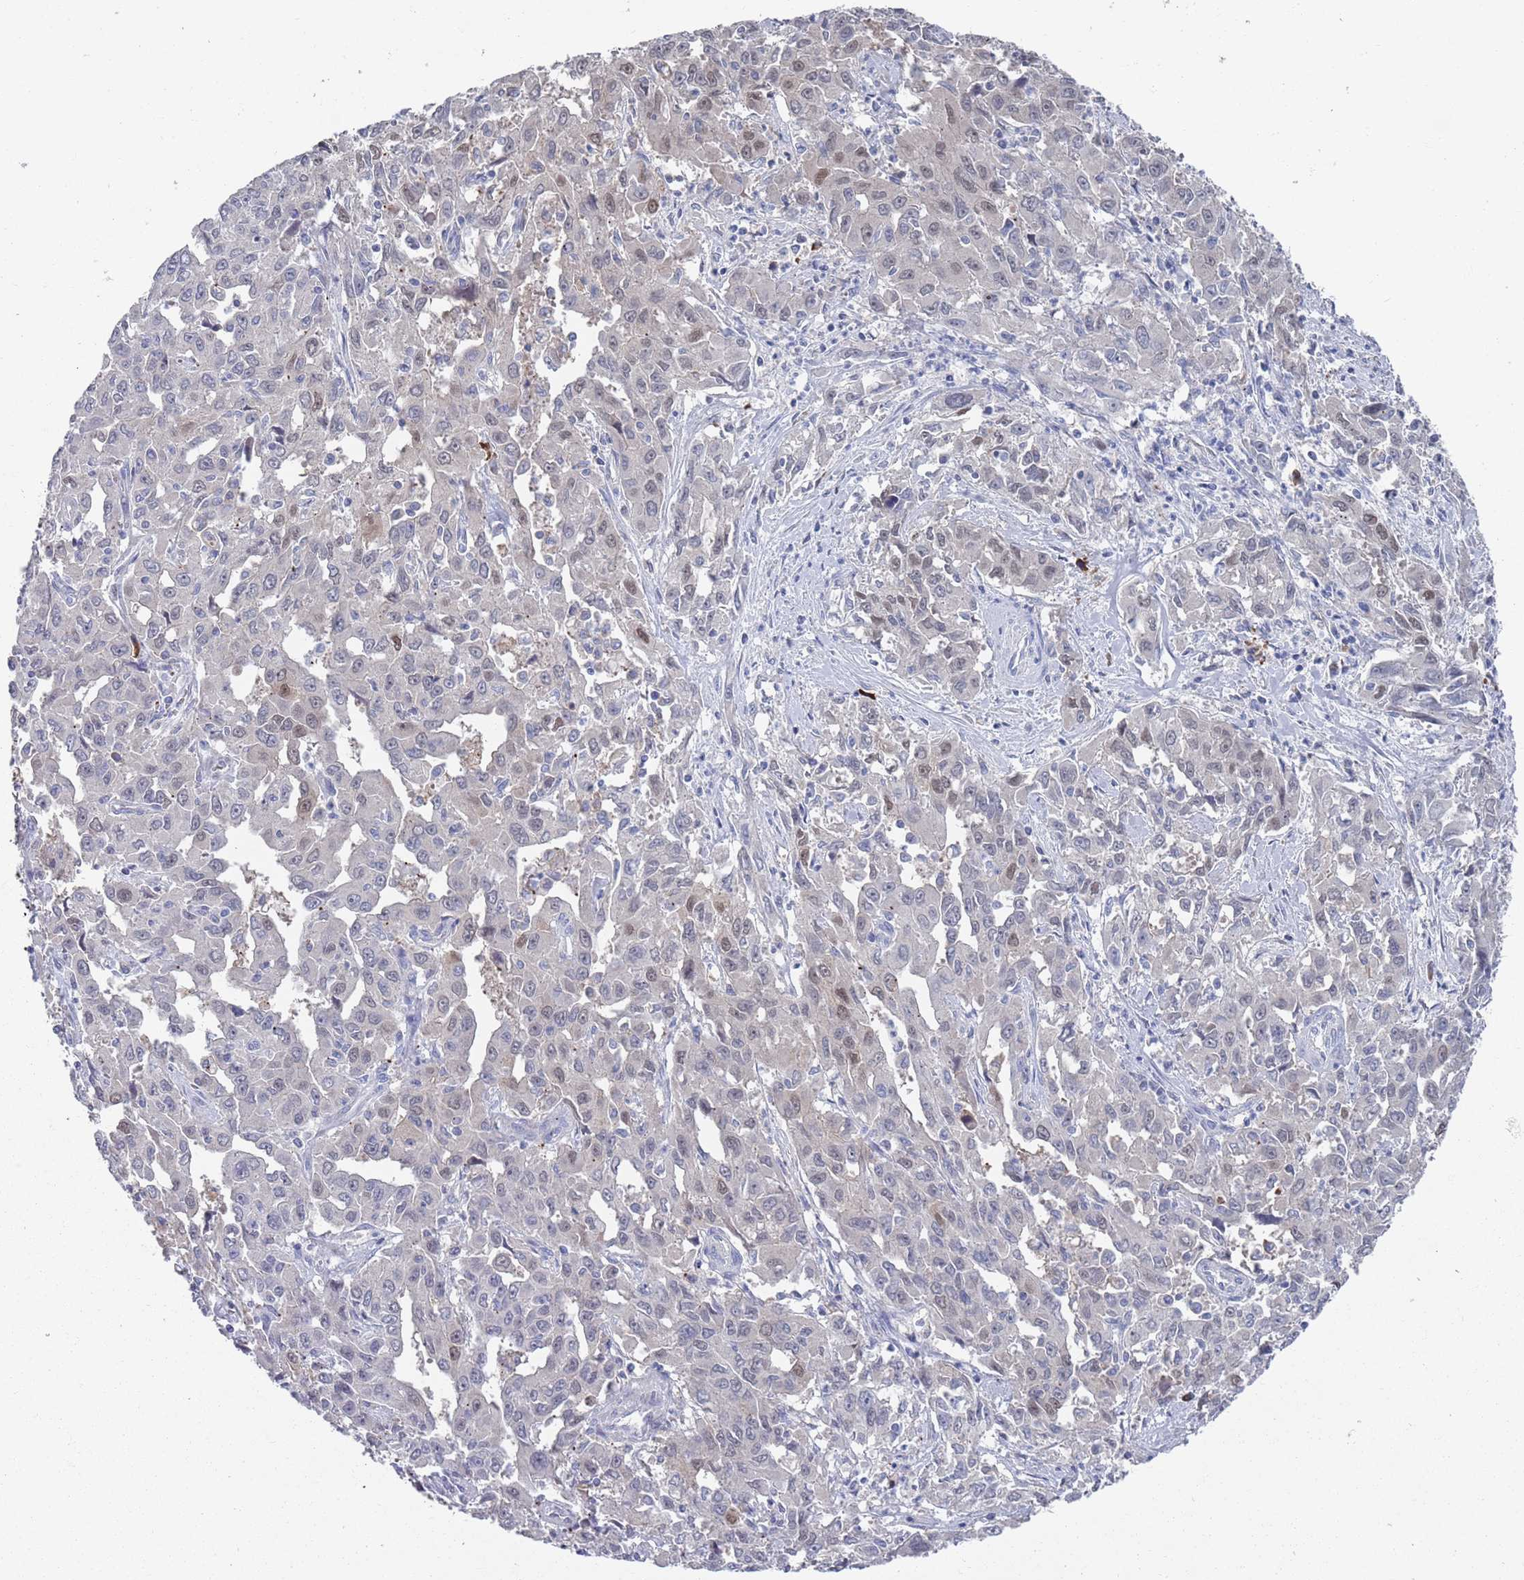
{"staining": {"intensity": "moderate", "quantity": "<25%", "location": "nuclear"}, "tissue": "liver cancer", "cell_type": "Tumor cells", "image_type": "cancer", "snomed": [{"axis": "morphology", "description": "Carcinoma, Hepatocellular, NOS"}, {"axis": "topography", "description": "Liver"}], "caption": "This micrograph demonstrates immunohistochemistry (IHC) staining of human liver cancer, with low moderate nuclear expression in about <25% of tumor cells.", "gene": "MAT1A", "patient": {"sex": "male", "age": 63}}